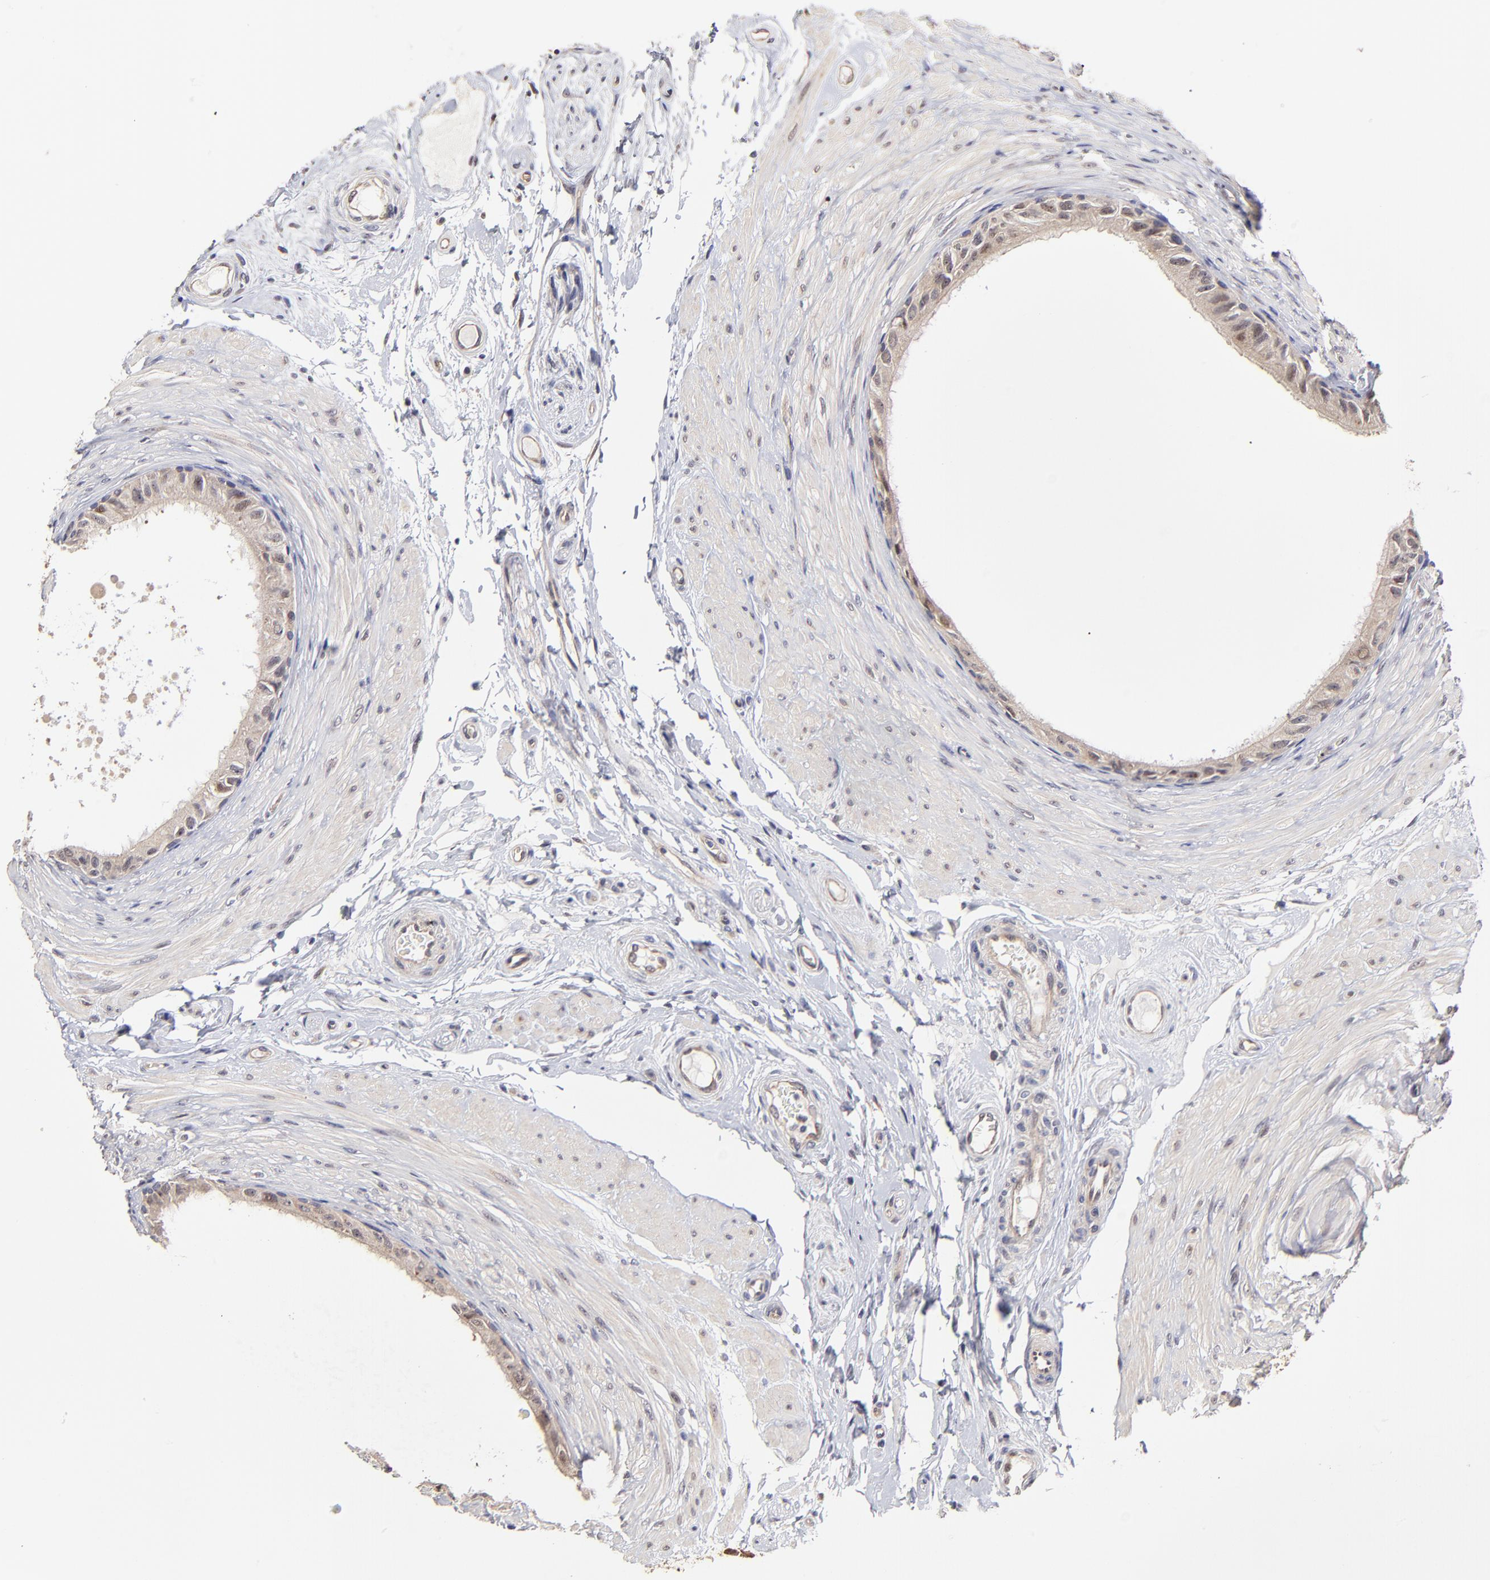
{"staining": {"intensity": "weak", "quantity": ">75%", "location": "cytoplasmic/membranous"}, "tissue": "epididymis", "cell_type": "Glandular cells", "image_type": "normal", "snomed": [{"axis": "morphology", "description": "Normal tissue, NOS"}, {"axis": "topography", "description": "Epididymis"}], "caption": "Immunohistochemistry (IHC) of benign epididymis exhibits low levels of weak cytoplasmic/membranous expression in approximately >75% of glandular cells. (DAB (3,3'-diaminobenzidine) = brown stain, brightfield microscopy at high magnification).", "gene": "ZNF10", "patient": {"sex": "male", "age": 68}}